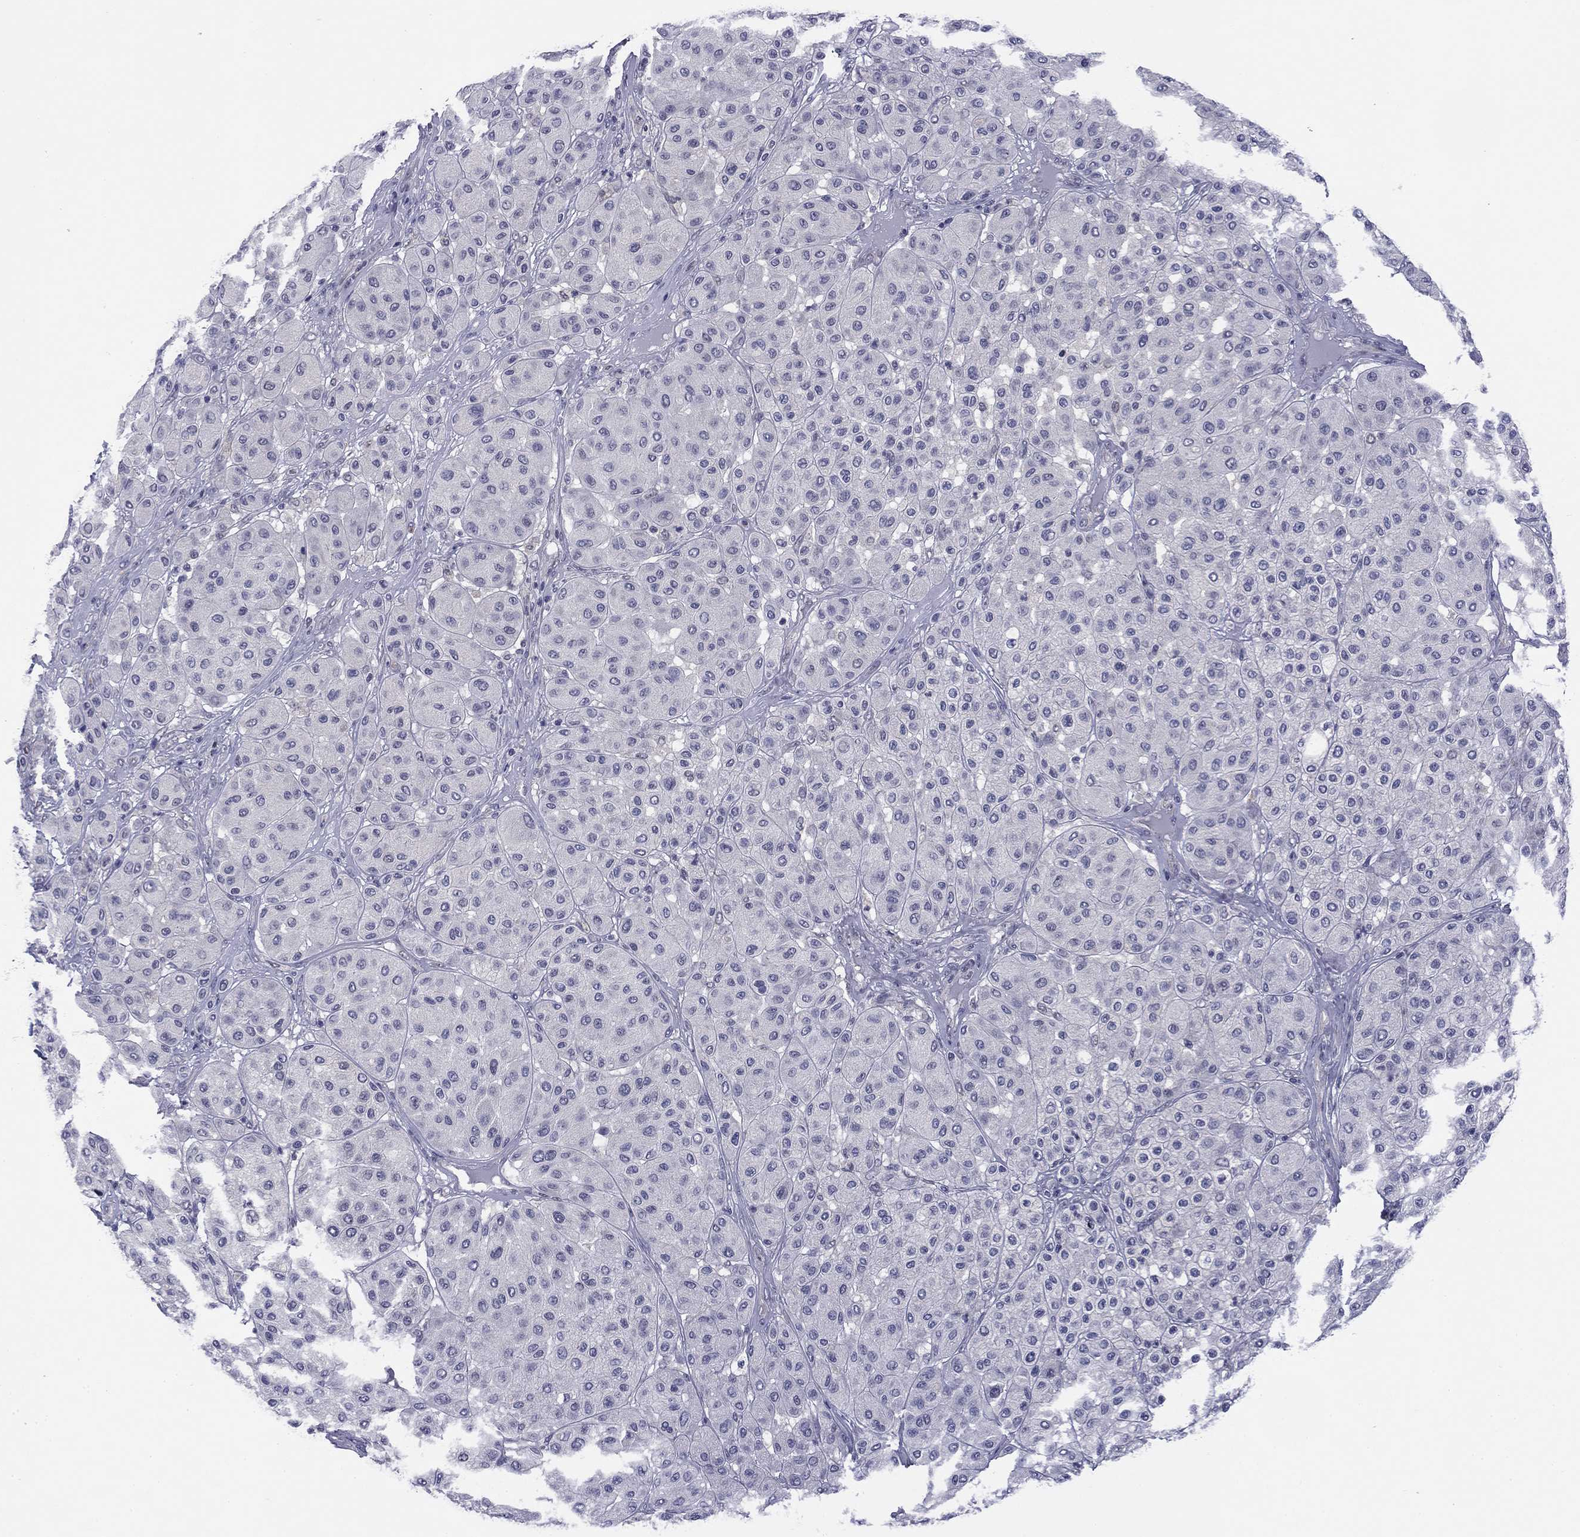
{"staining": {"intensity": "negative", "quantity": "none", "location": "none"}, "tissue": "melanoma", "cell_type": "Tumor cells", "image_type": "cancer", "snomed": [{"axis": "morphology", "description": "Malignant melanoma, Metastatic site"}, {"axis": "topography", "description": "Smooth muscle"}], "caption": "DAB (3,3'-diaminobenzidine) immunohistochemical staining of human melanoma shows no significant staining in tumor cells. (Stains: DAB immunohistochemistry with hematoxylin counter stain, Microscopy: brightfield microscopy at high magnification).", "gene": "TIGD4", "patient": {"sex": "male", "age": 41}}